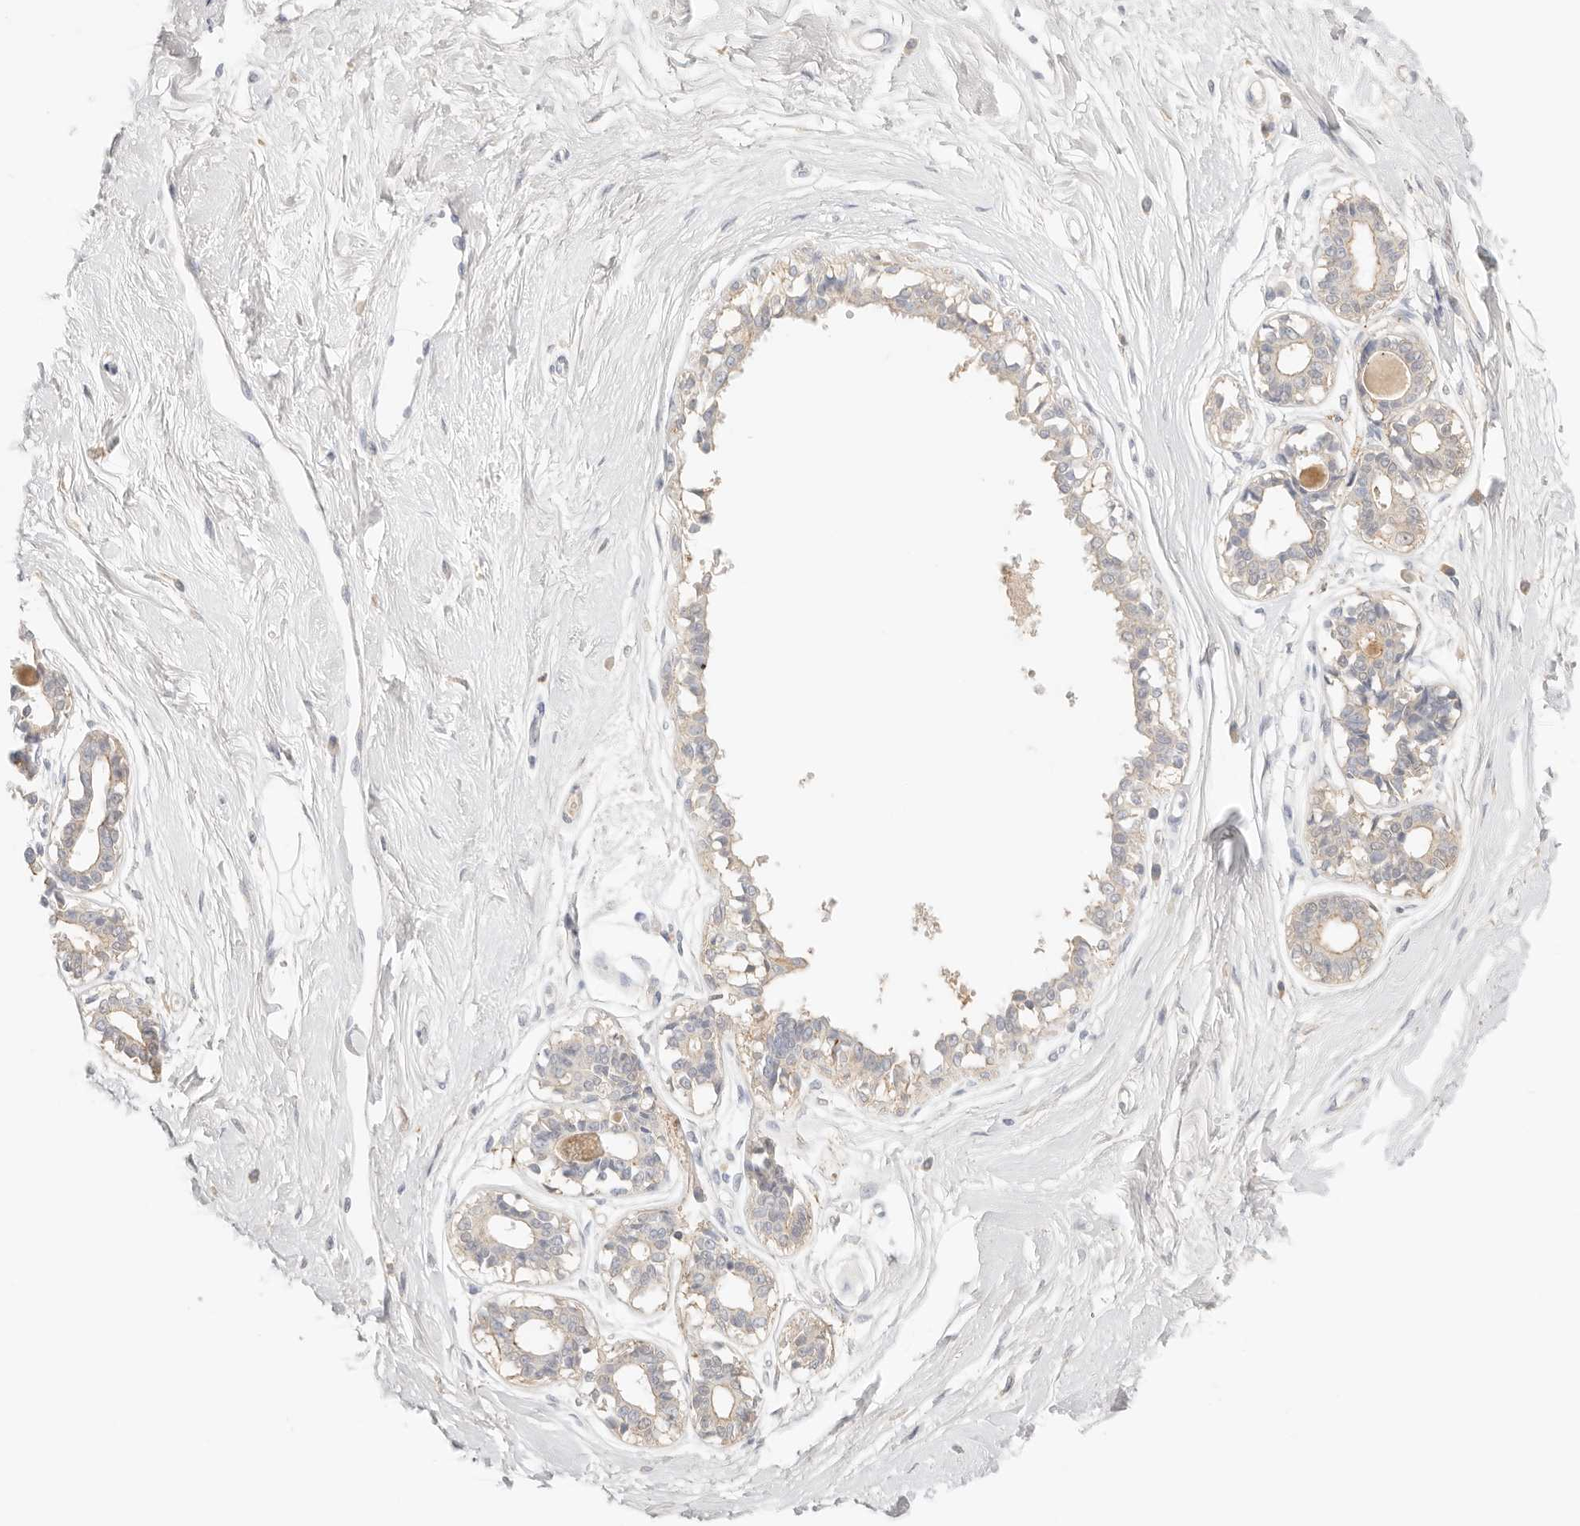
{"staining": {"intensity": "negative", "quantity": "none", "location": "none"}, "tissue": "breast", "cell_type": "Adipocytes", "image_type": "normal", "snomed": [{"axis": "morphology", "description": "Normal tissue, NOS"}, {"axis": "topography", "description": "Breast"}], "caption": "Immunohistochemistry (IHC) micrograph of benign breast: human breast stained with DAB (3,3'-diaminobenzidine) exhibits no significant protein expression in adipocytes.", "gene": "CEP120", "patient": {"sex": "female", "age": 45}}